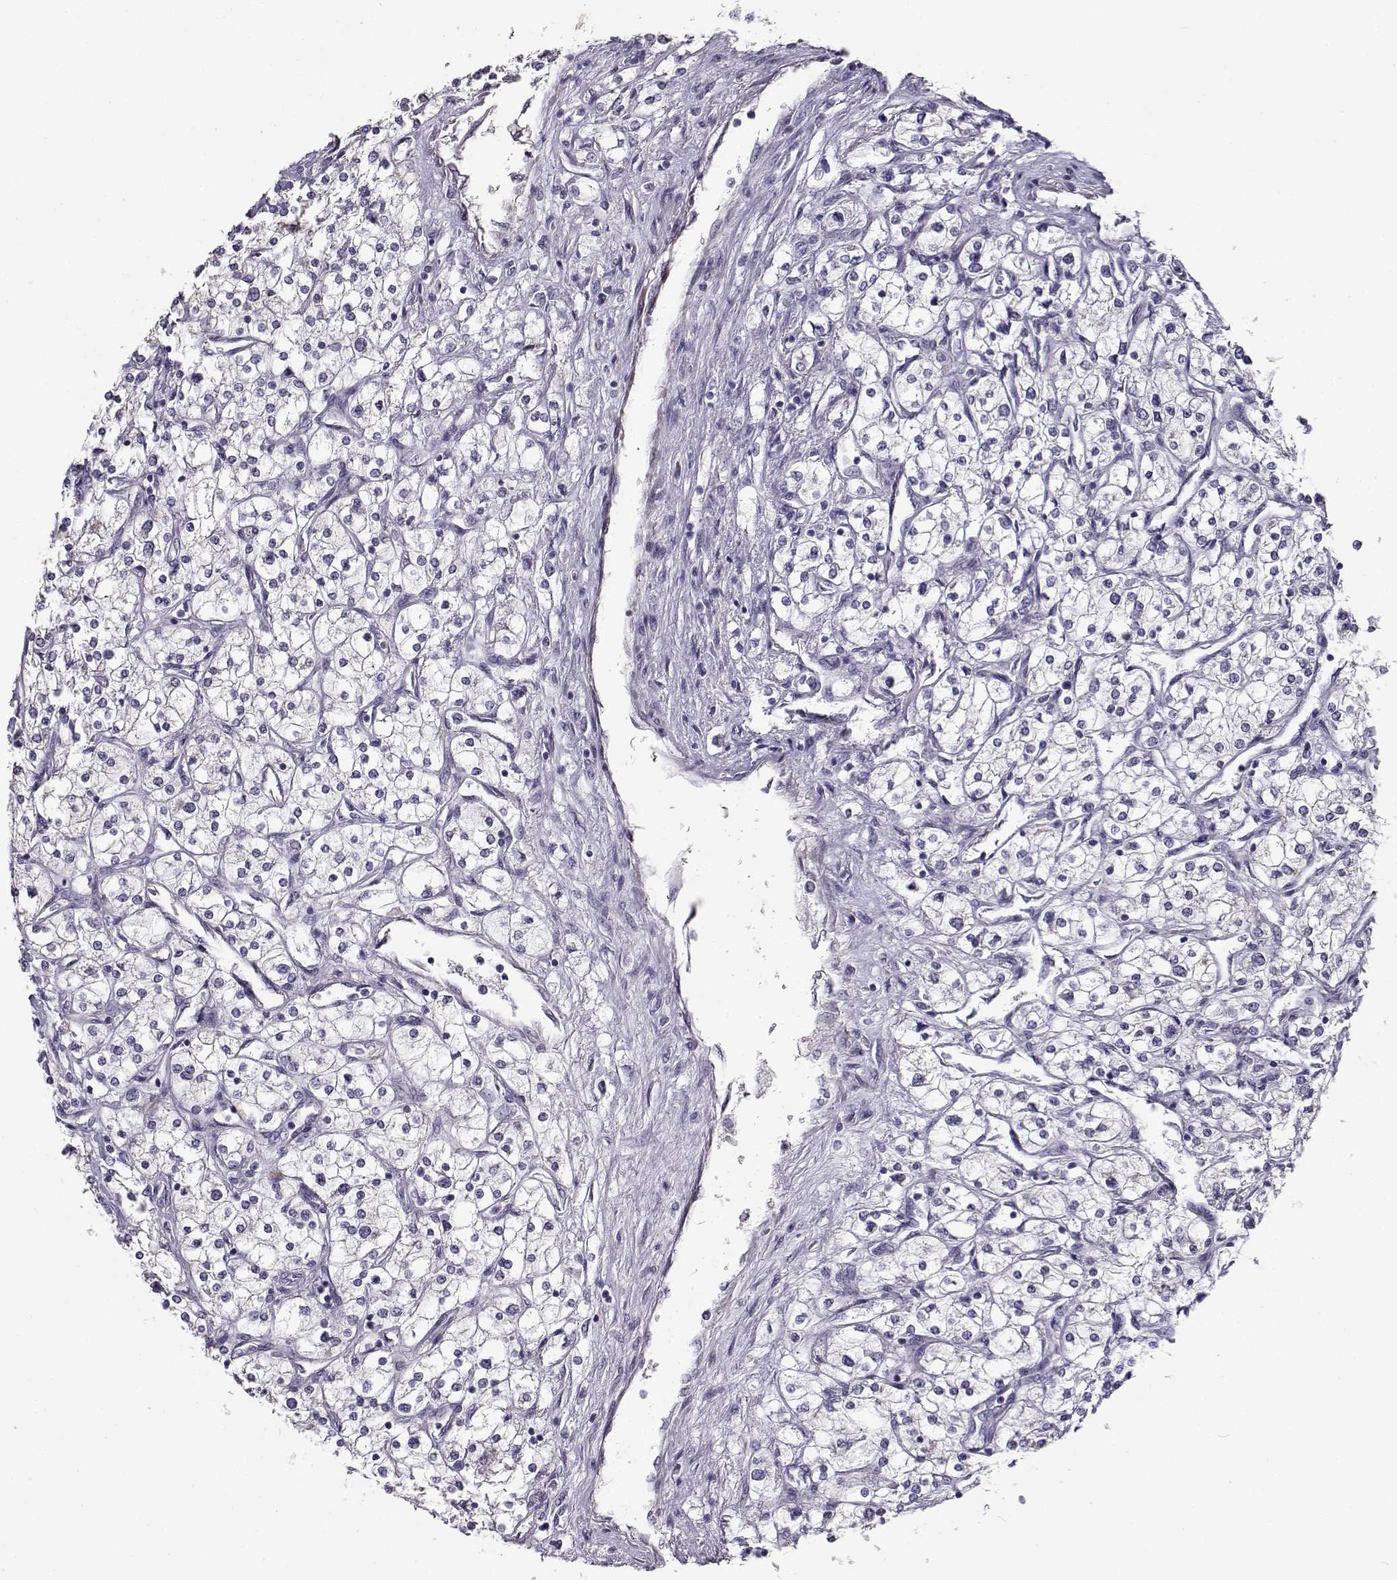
{"staining": {"intensity": "negative", "quantity": "none", "location": "none"}, "tissue": "renal cancer", "cell_type": "Tumor cells", "image_type": "cancer", "snomed": [{"axis": "morphology", "description": "Adenocarcinoma, NOS"}, {"axis": "topography", "description": "Kidney"}], "caption": "Human adenocarcinoma (renal) stained for a protein using IHC displays no expression in tumor cells.", "gene": "NPW", "patient": {"sex": "male", "age": 80}}